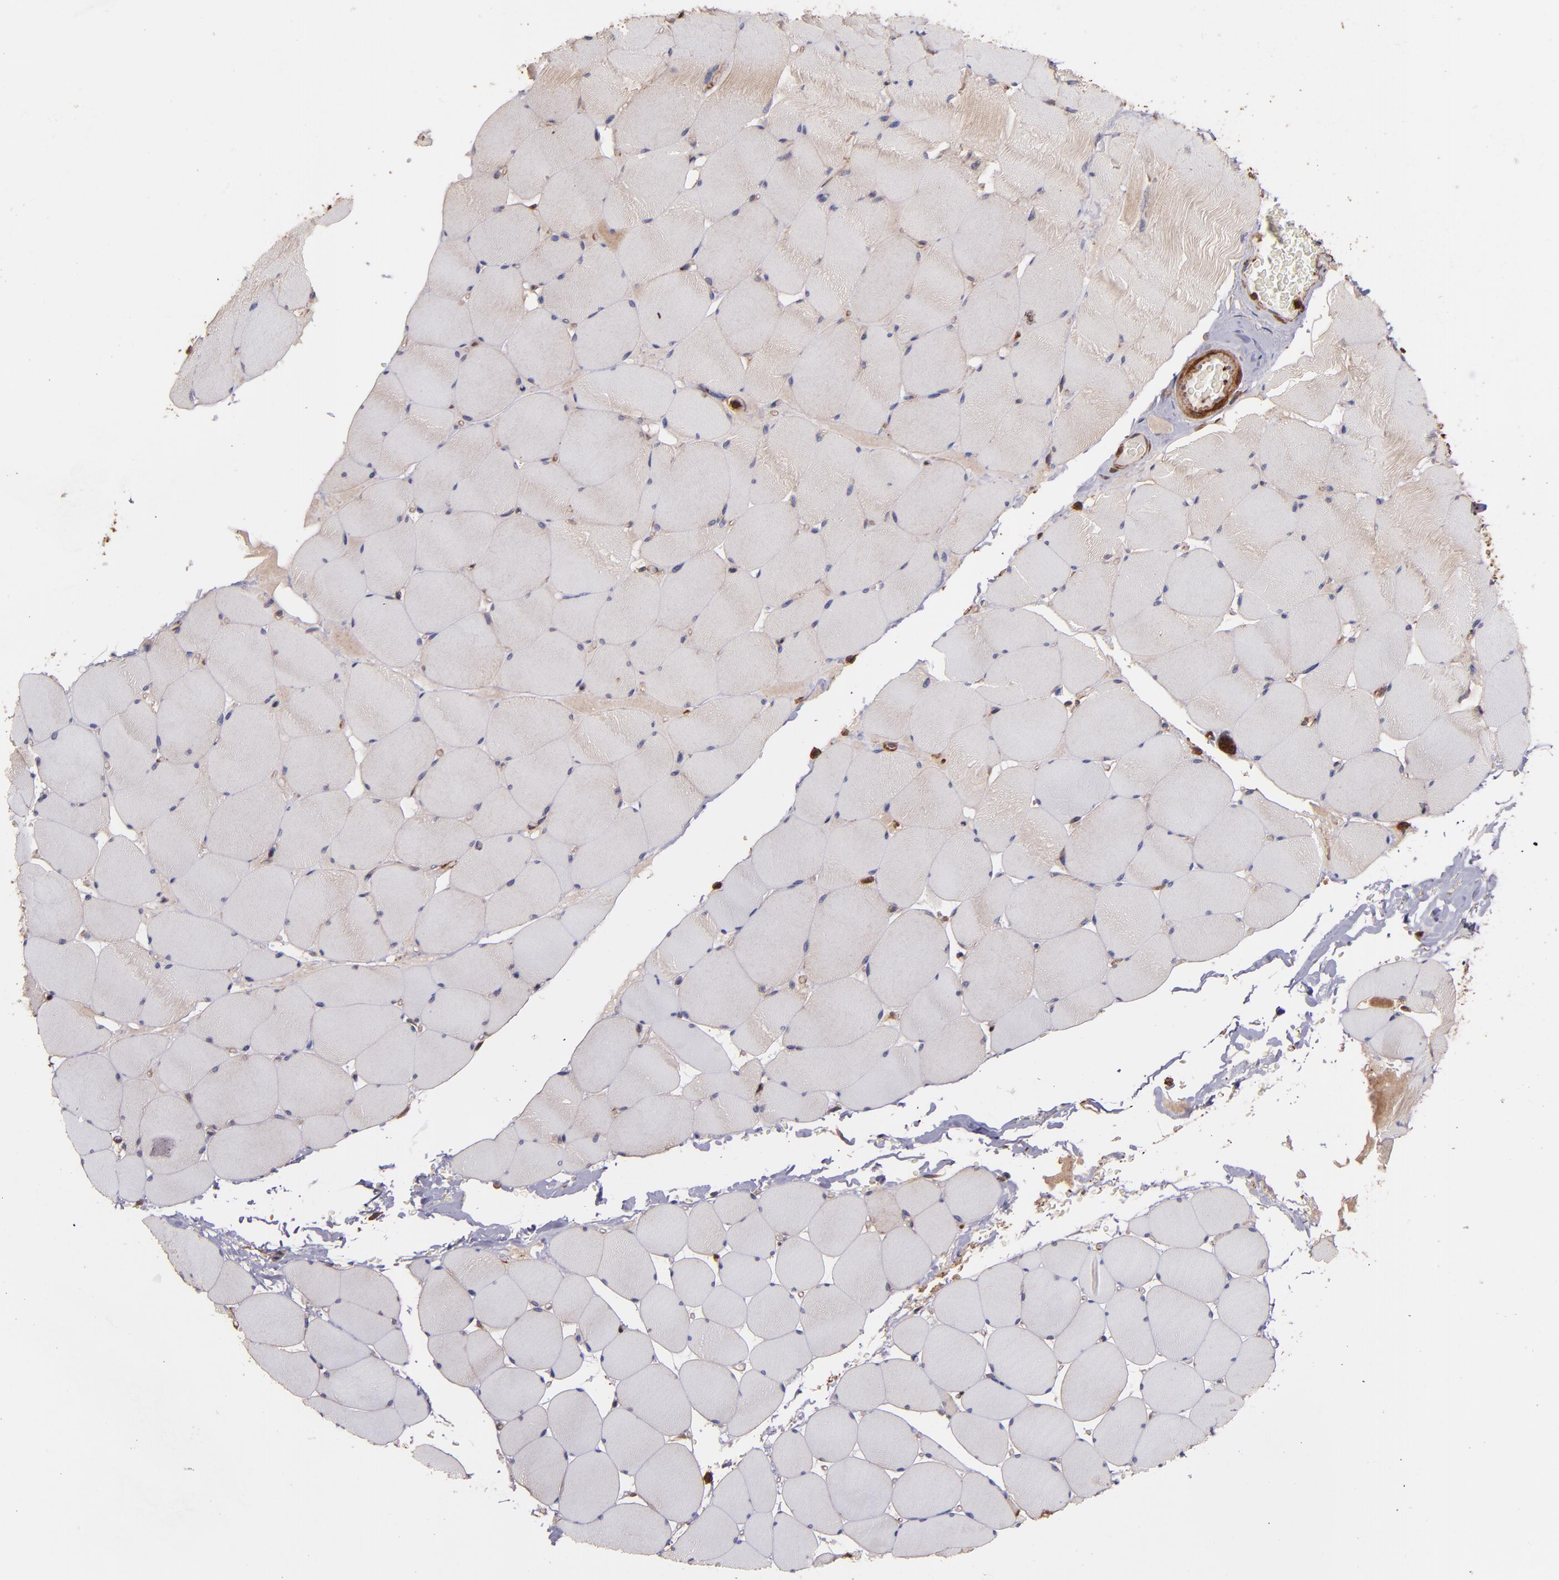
{"staining": {"intensity": "weak", "quantity": "25%-75%", "location": "cytoplasmic/membranous"}, "tissue": "skeletal muscle", "cell_type": "Myocytes", "image_type": "normal", "snomed": [{"axis": "morphology", "description": "Normal tissue, NOS"}, {"axis": "topography", "description": "Skeletal muscle"}], "caption": "Brown immunohistochemical staining in normal human skeletal muscle shows weak cytoplasmic/membranous positivity in approximately 25%-75% of myocytes.", "gene": "VCL", "patient": {"sex": "male", "age": 62}}